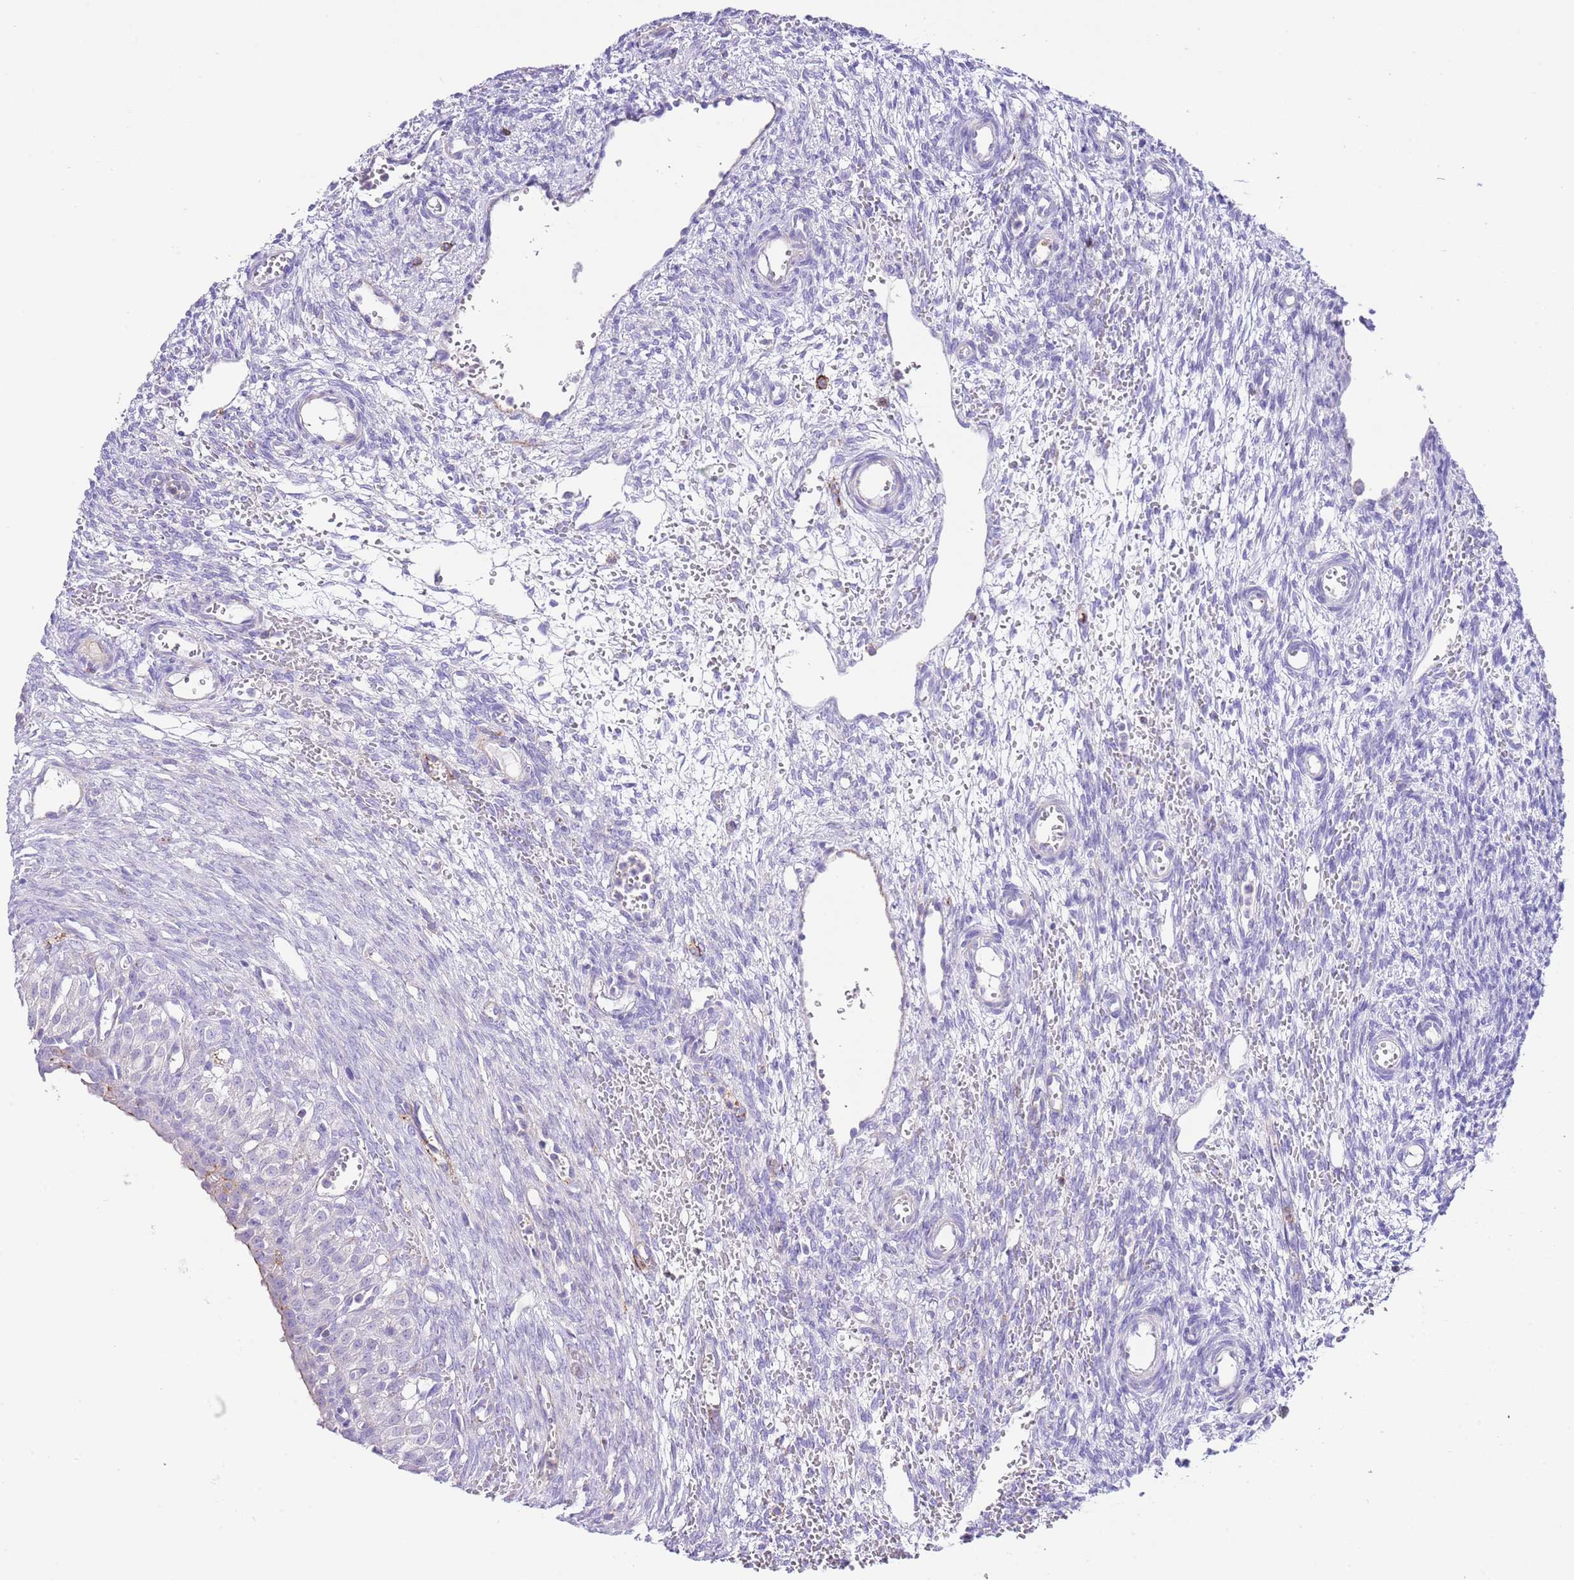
{"staining": {"intensity": "negative", "quantity": "none", "location": "none"}, "tissue": "ovary", "cell_type": "Follicle cells", "image_type": "normal", "snomed": [{"axis": "morphology", "description": "Normal tissue, NOS"}, {"axis": "topography", "description": "Ovary"}], "caption": "There is no significant positivity in follicle cells of ovary.", "gene": "ALDH3A1", "patient": {"sex": "female", "age": 39}}